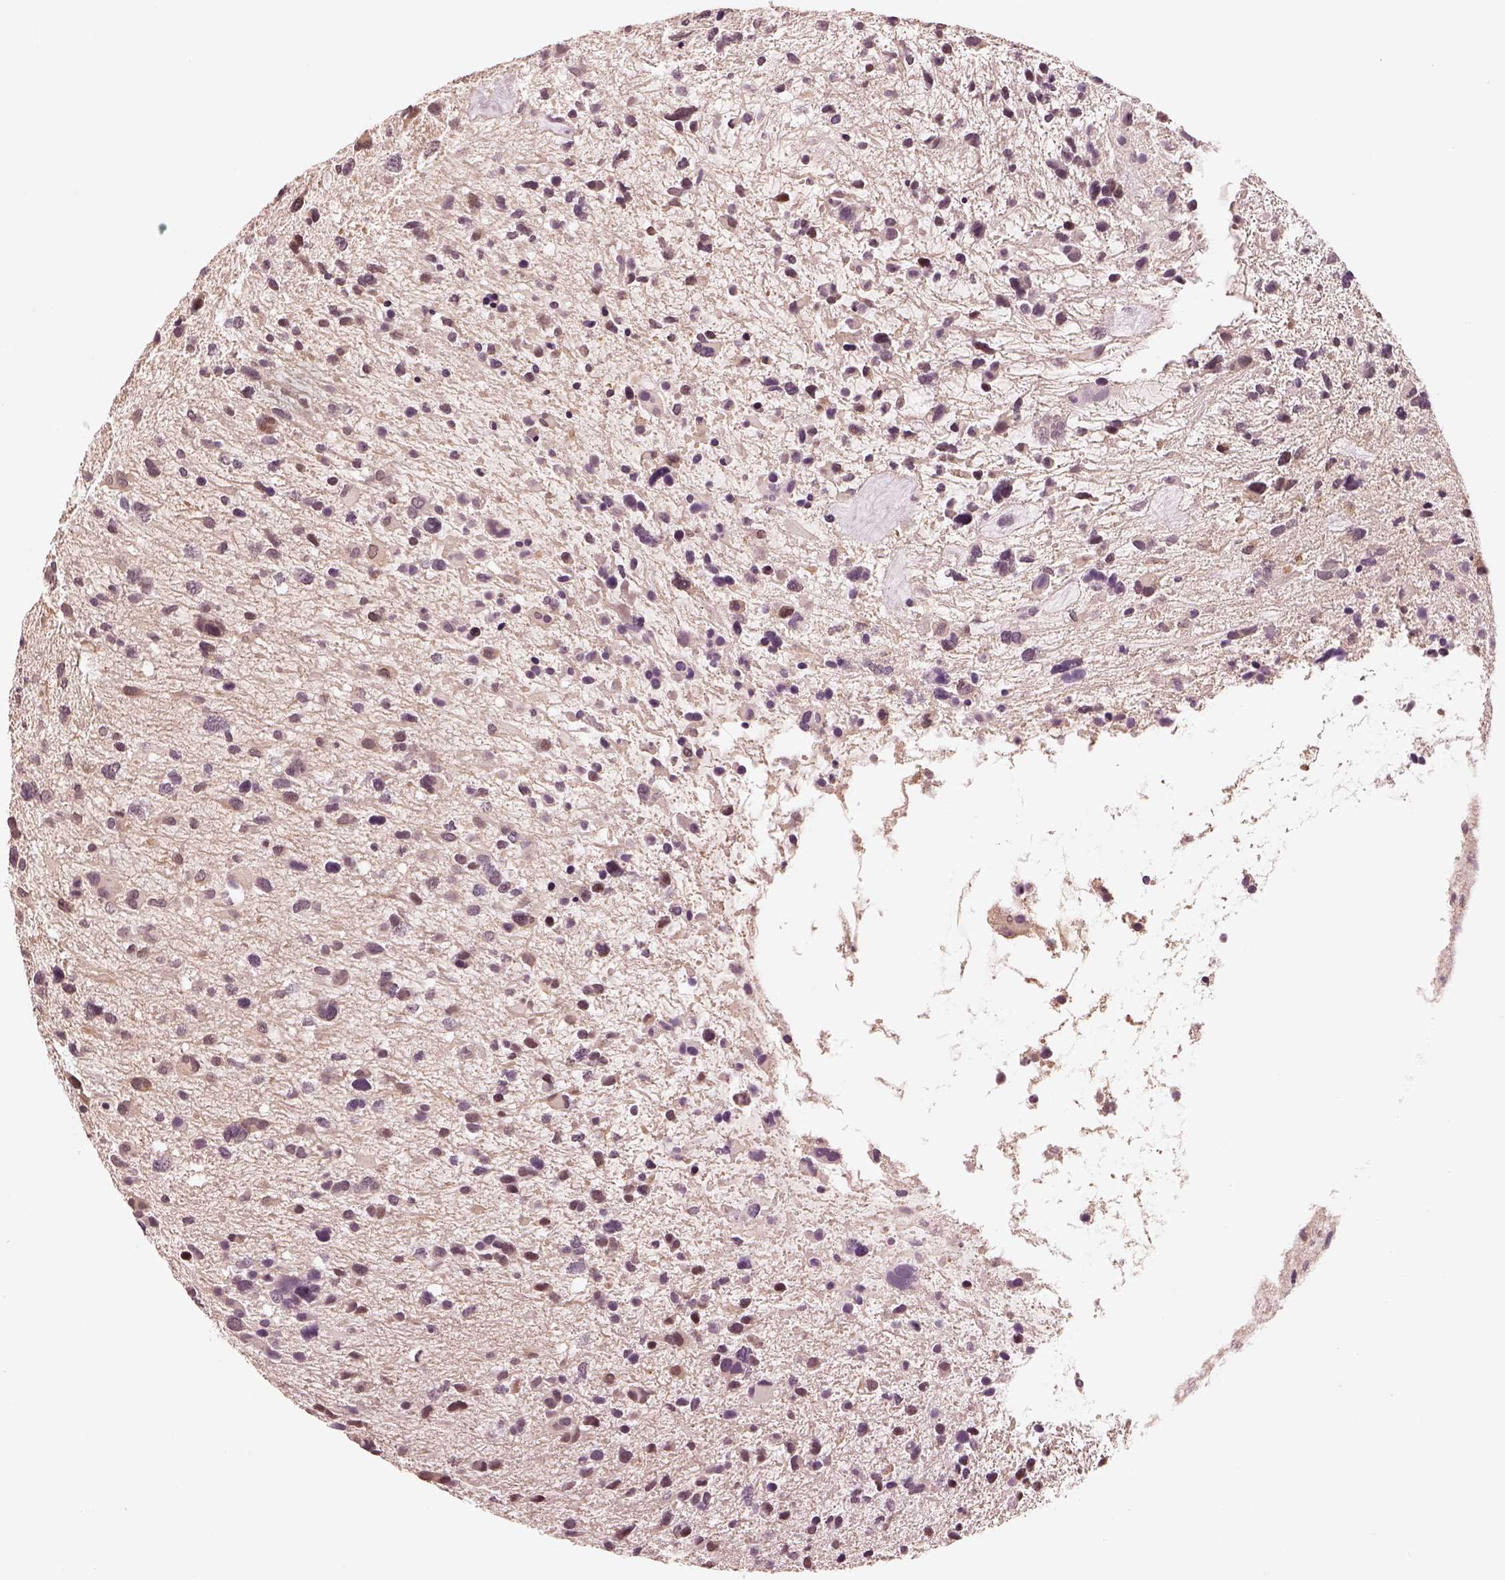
{"staining": {"intensity": "negative", "quantity": "none", "location": "none"}, "tissue": "glioma", "cell_type": "Tumor cells", "image_type": "cancer", "snomed": [{"axis": "morphology", "description": "Glioma, malignant, High grade"}, {"axis": "topography", "description": "Brain"}], "caption": "This is an immunohistochemistry (IHC) image of human malignant glioma (high-grade). There is no positivity in tumor cells.", "gene": "EGR4", "patient": {"sex": "female", "age": 11}}